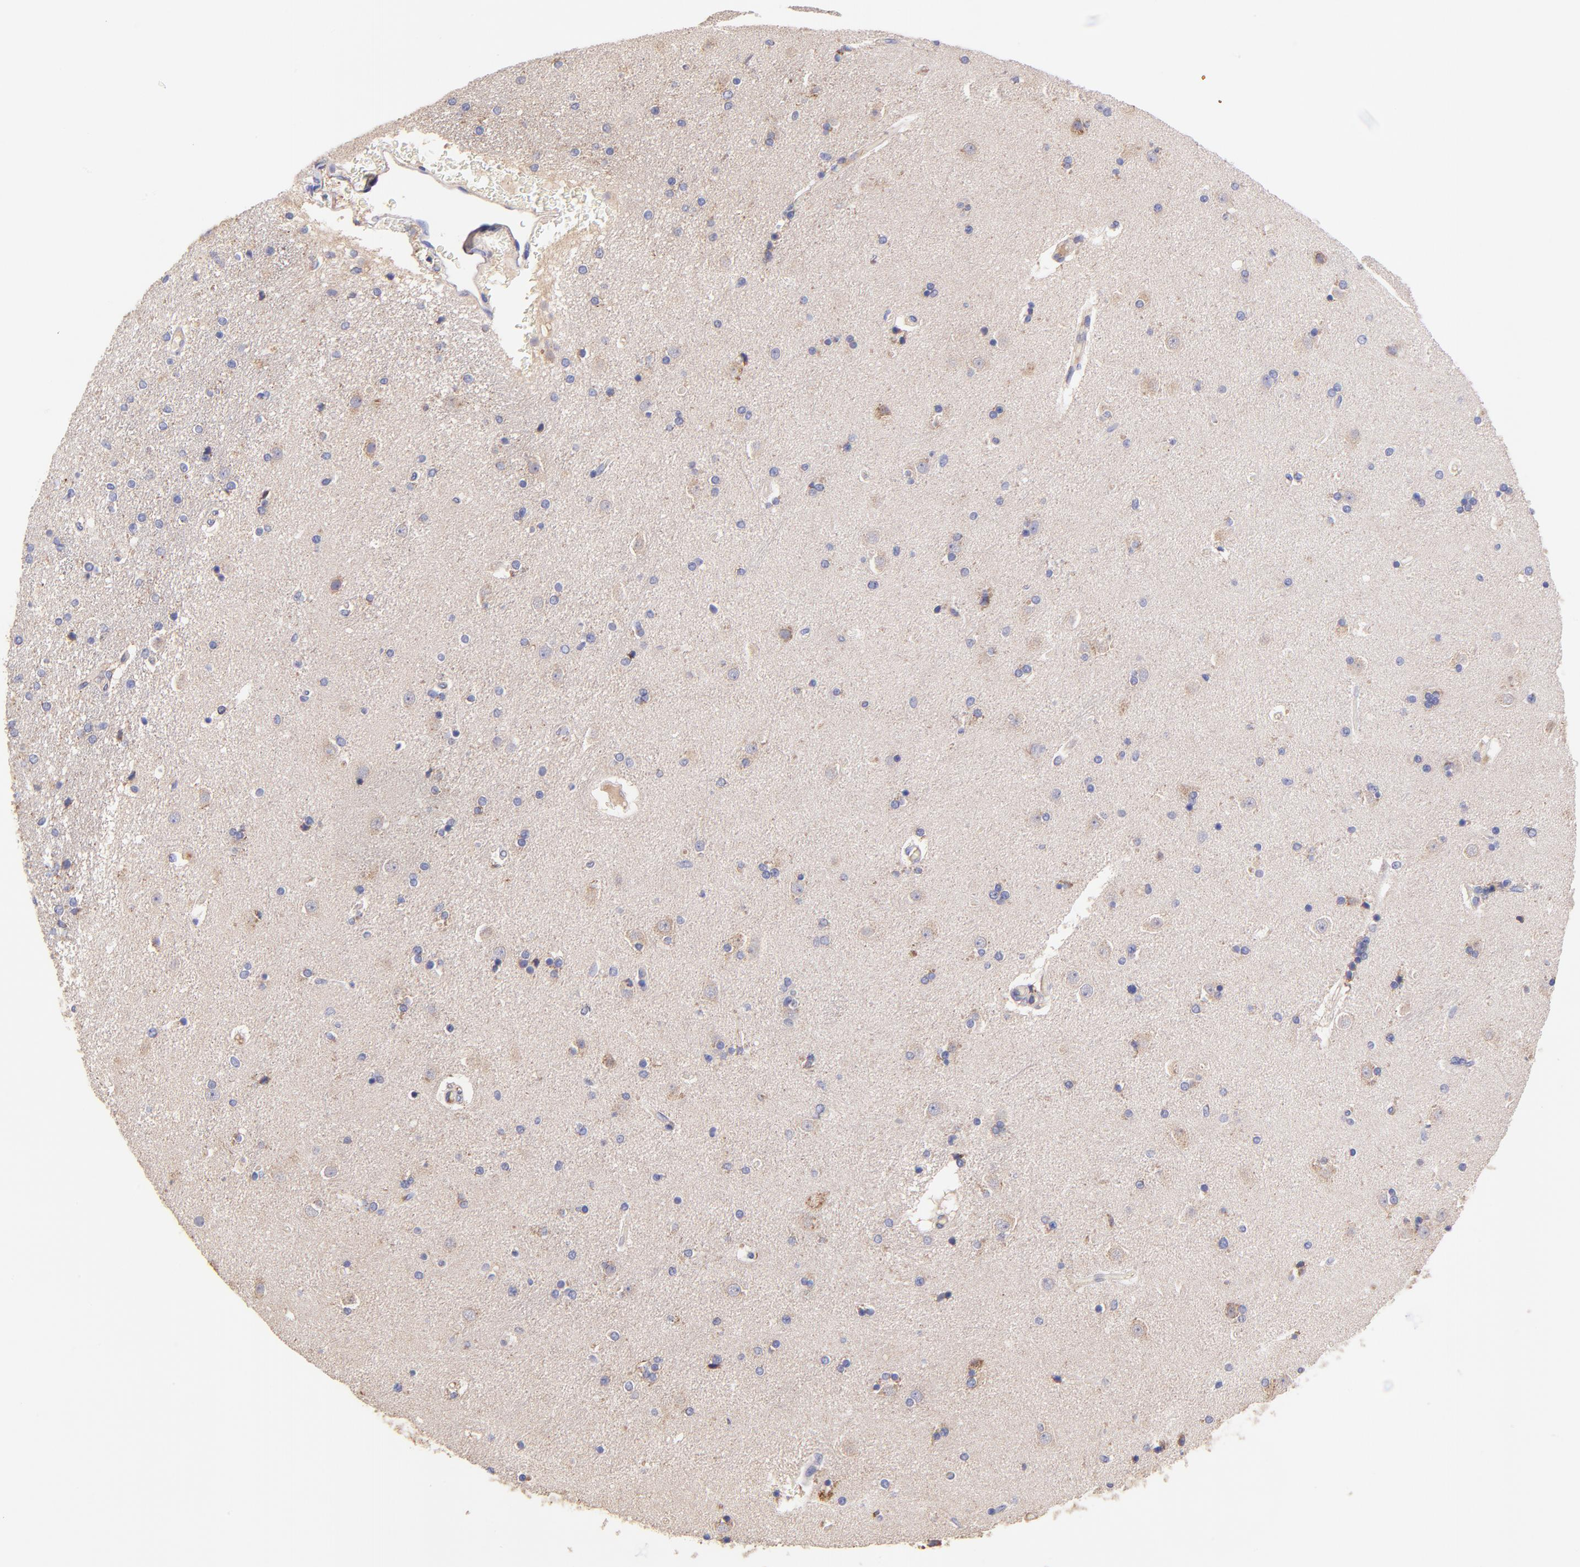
{"staining": {"intensity": "negative", "quantity": "none", "location": "none"}, "tissue": "caudate", "cell_type": "Glial cells", "image_type": "normal", "snomed": [{"axis": "morphology", "description": "Normal tissue, NOS"}, {"axis": "topography", "description": "Lateral ventricle wall"}], "caption": "IHC of benign caudate shows no staining in glial cells.", "gene": "PREX1", "patient": {"sex": "female", "age": 54}}